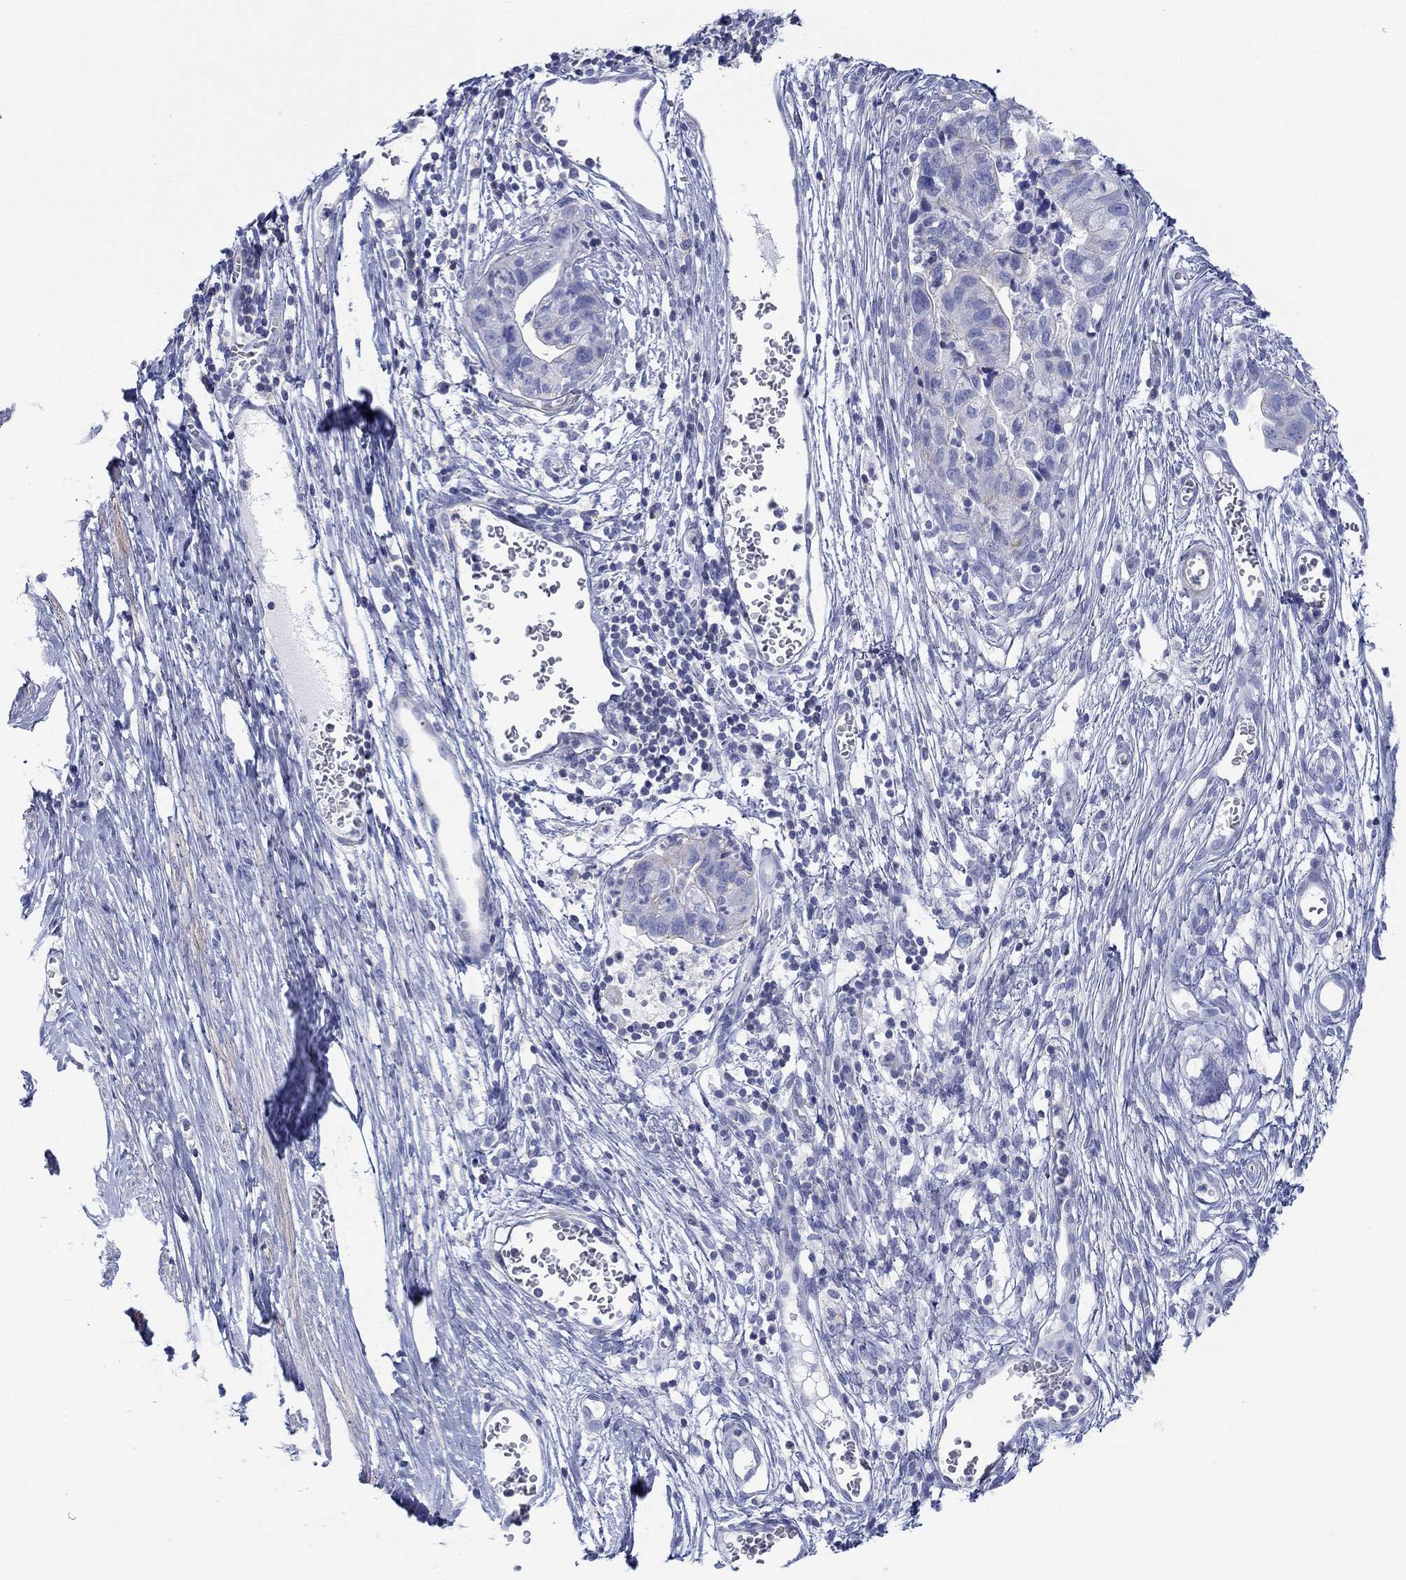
{"staining": {"intensity": "negative", "quantity": "none", "location": "none"}, "tissue": "cervical cancer", "cell_type": "Tumor cells", "image_type": "cancer", "snomed": [{"axis": "morphology", "description": "Adenocarcinoma, NOS"}, {"axis": "topography", "description": "Cervix"}], "caption": "Immunohistochemistry (IHC) micrograph of human cervical adenocarcinoma stained for a protein (brown), which shows no expression in tumor cells. Nuclei are stained in blue.", "gene": "PPIL6", "patient": {"sex": "female", "age": 44}}